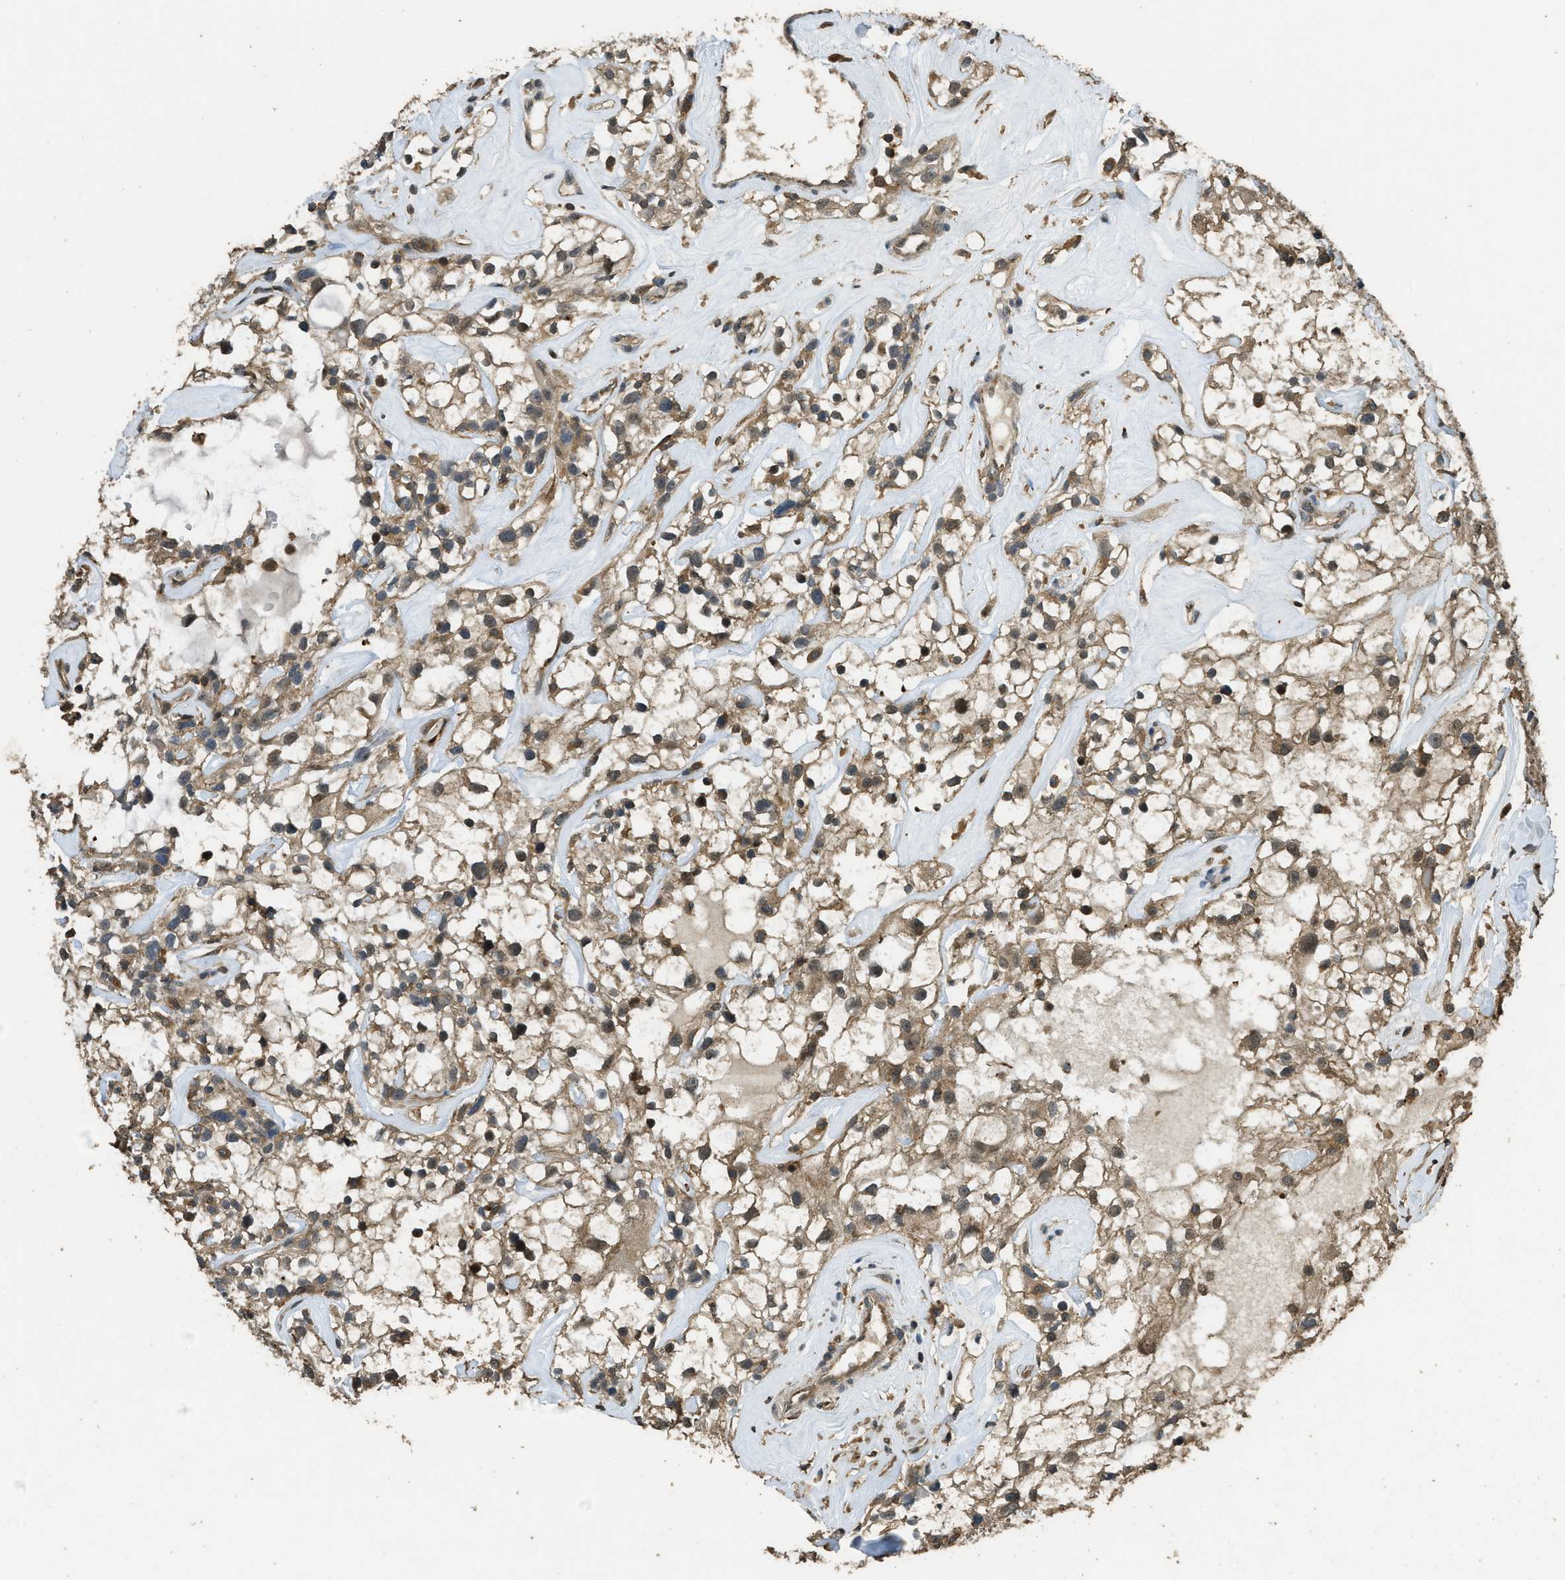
{"staining": {"intensity": "moderate", "quantity": ">75%", "location": "cytoplasmic/membranous"}, "tissue": "renal cancer", "cell_type": "Tumor cells", "image_type": "cancer", "snomed": [{"axis": "morphology", "description": "Adenocarcinoma, NOS"}, {"axis": "topography", "description": "Kidney"}], "caption": "Tumor cells show medium levels of moderate cytoplasmic/membranous staining in approximately >75% of cells in human renal adenocarcinoma. Nuclei are stained in blue.", "gene": "PPP6R3", "patient": {"sex": "female", "age": 60}}